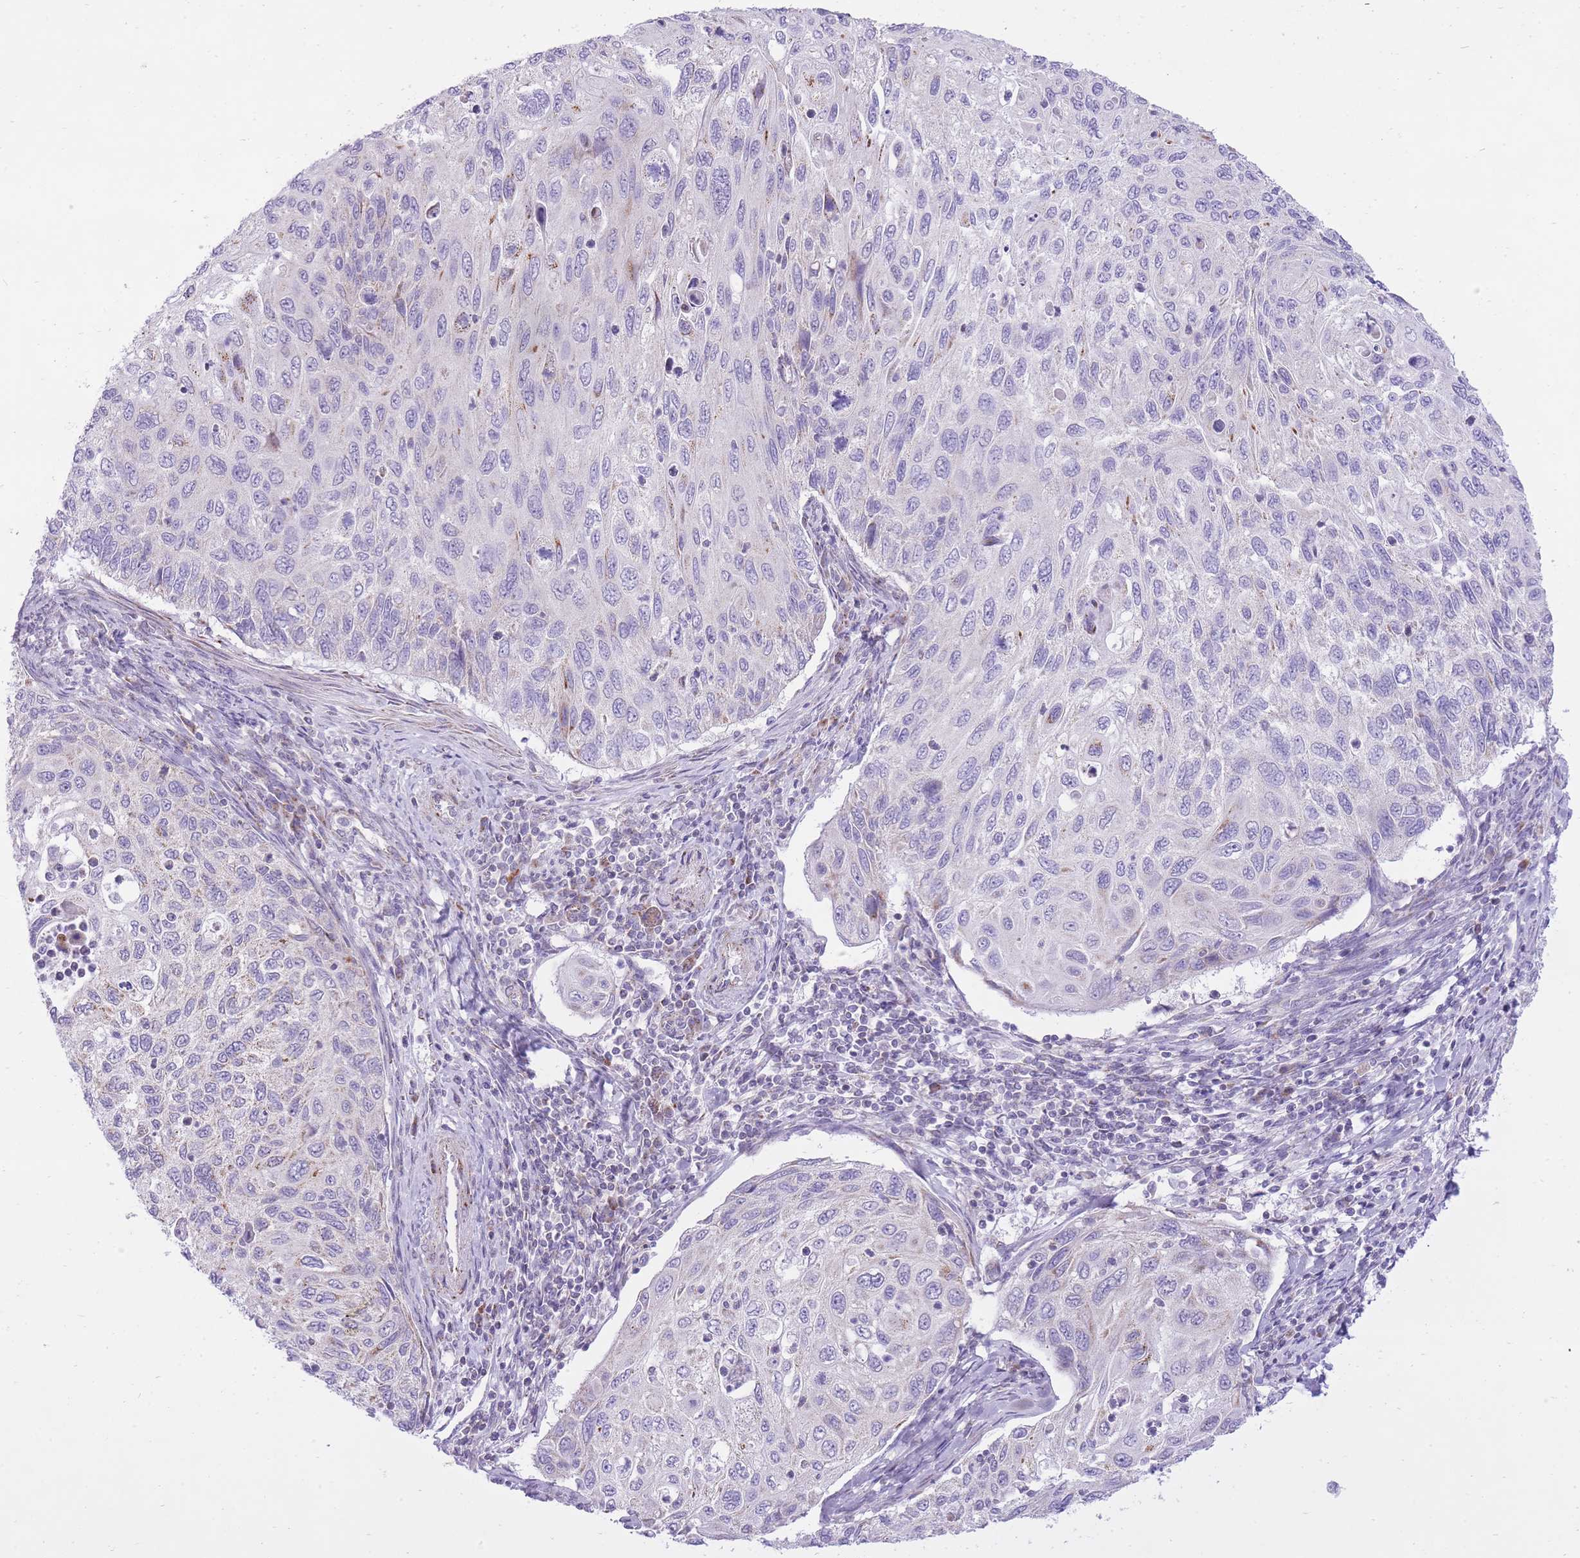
{"staining": {"intensity": "negative", "quantity": "none", "location": "none"}, "tissue": "cervical cancer", "cell_type": "Tumor cells", "image_type": "cancer", "snomed": [{"axis": "morphology", "description": "Squamous cell carcinoma, NOS"}, {"axis": "topography", "description": "Cervix"}], "caption": "High magnification brightfield microscopy of squamous cell carcinoma (cervical) stained with DAB (3,3'-diaminobenzidine) (brown) and counterstained with hematoxylin (blue): tumor cells show no significant expression.", "gene": "DENND2D", "patient": {"sex": "female", "age": 70}}